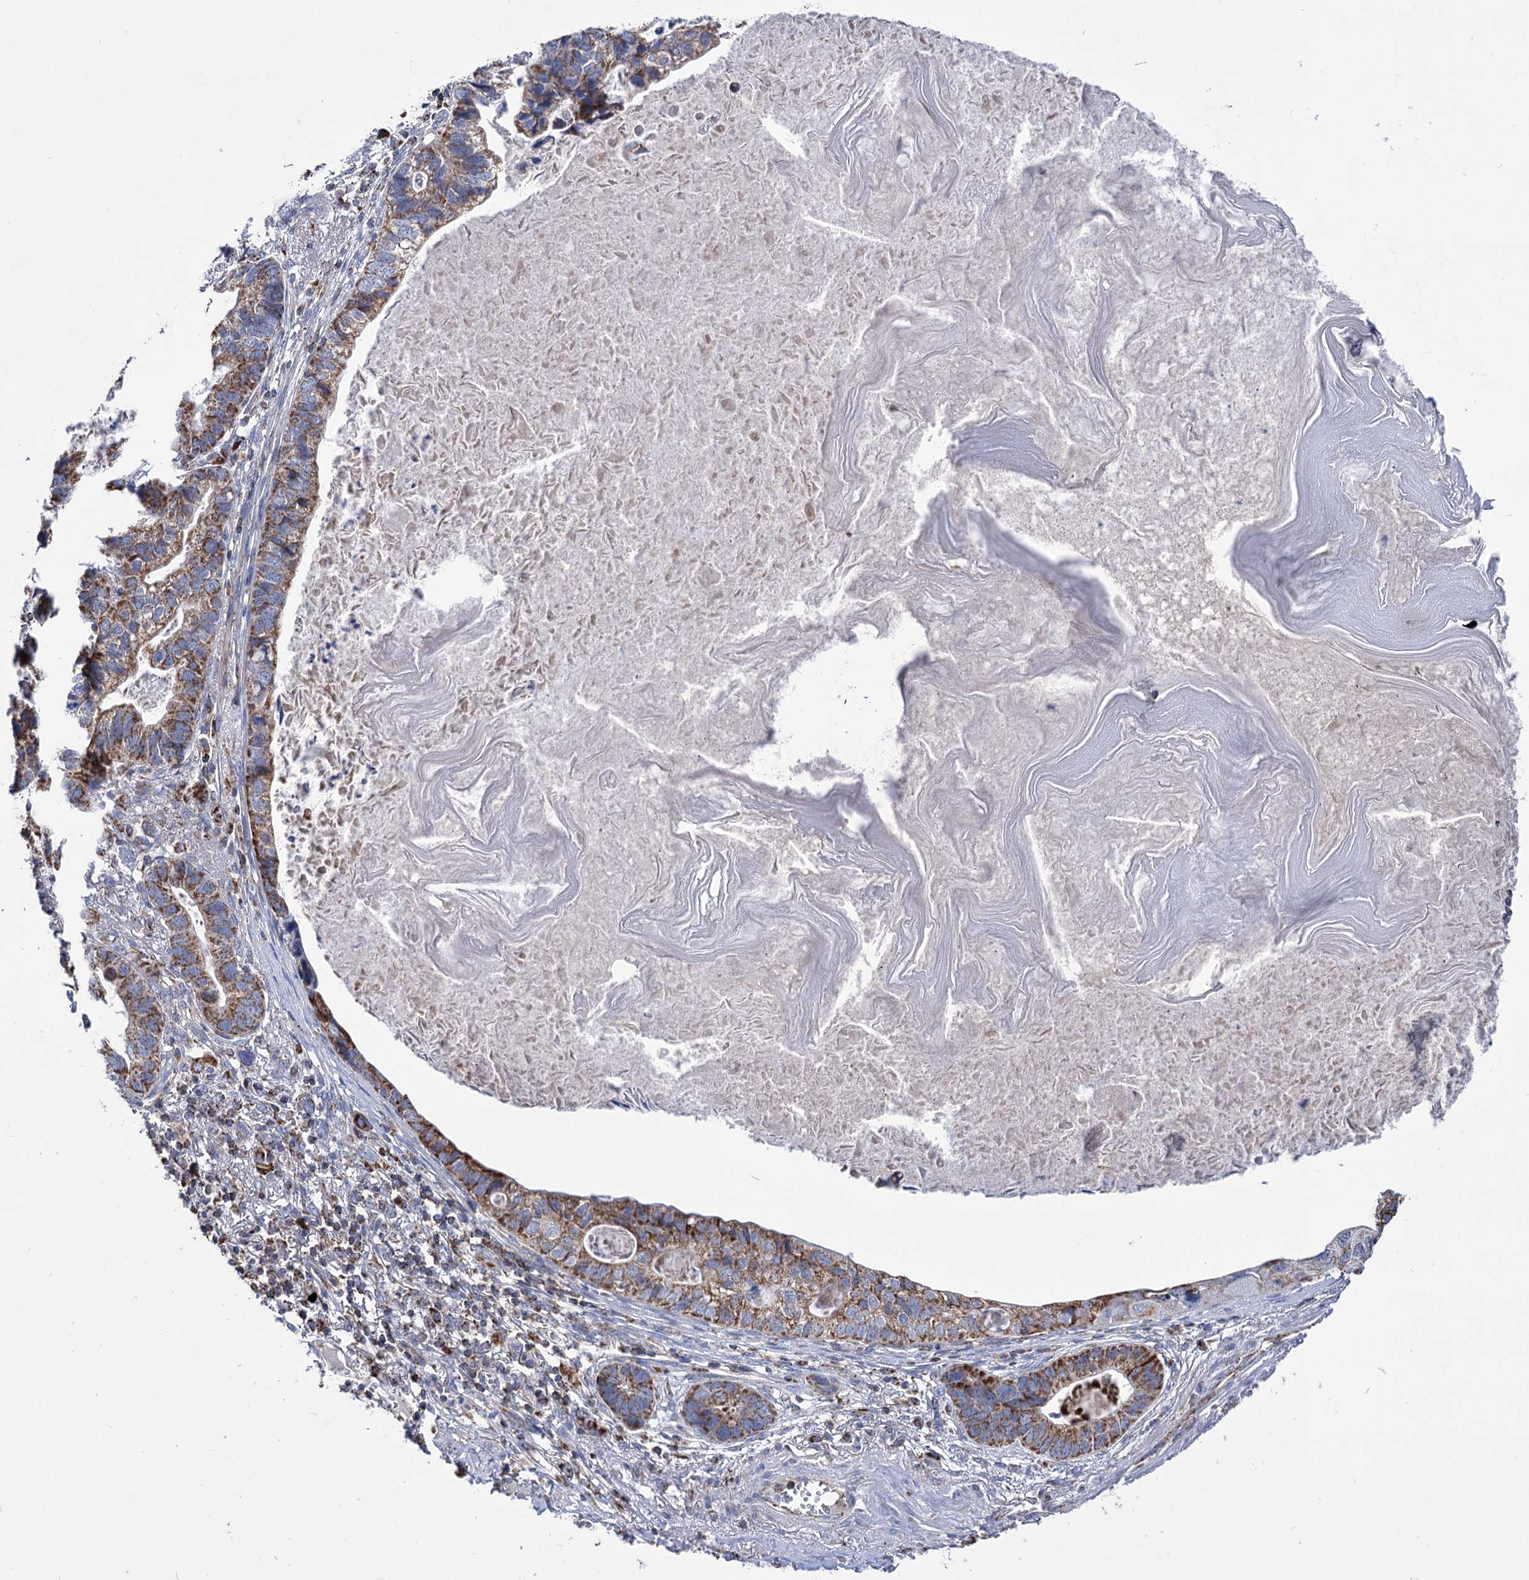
{"staining": {"intensity": "moderate", "quantity": ">75%", "location": "cytoplasmic/membranous"}, "tissue": "lung cancer", "cell_type": "Tumor cells", "image_type": "cancer", "snomed": [{"axis": "morphology", "description": "Adenocarcinoma, NOS"}, {"axis": "topography", "description": "Lung"}], "caption": "IHC staining of lung cancer (adenocarcinoma), which shows medium levels of moderate cytoplasmic/membranous positivity in approximately >75% of tumor cells indicating moderate cytoplasmic/membranous protein positivity. The staining was performed using DAB (brown) for protein detection and nuclei were counterstained in hematoxylin (blue).", "gene": "ABHD10", "patient": {"sex": "male", "age": 67}}